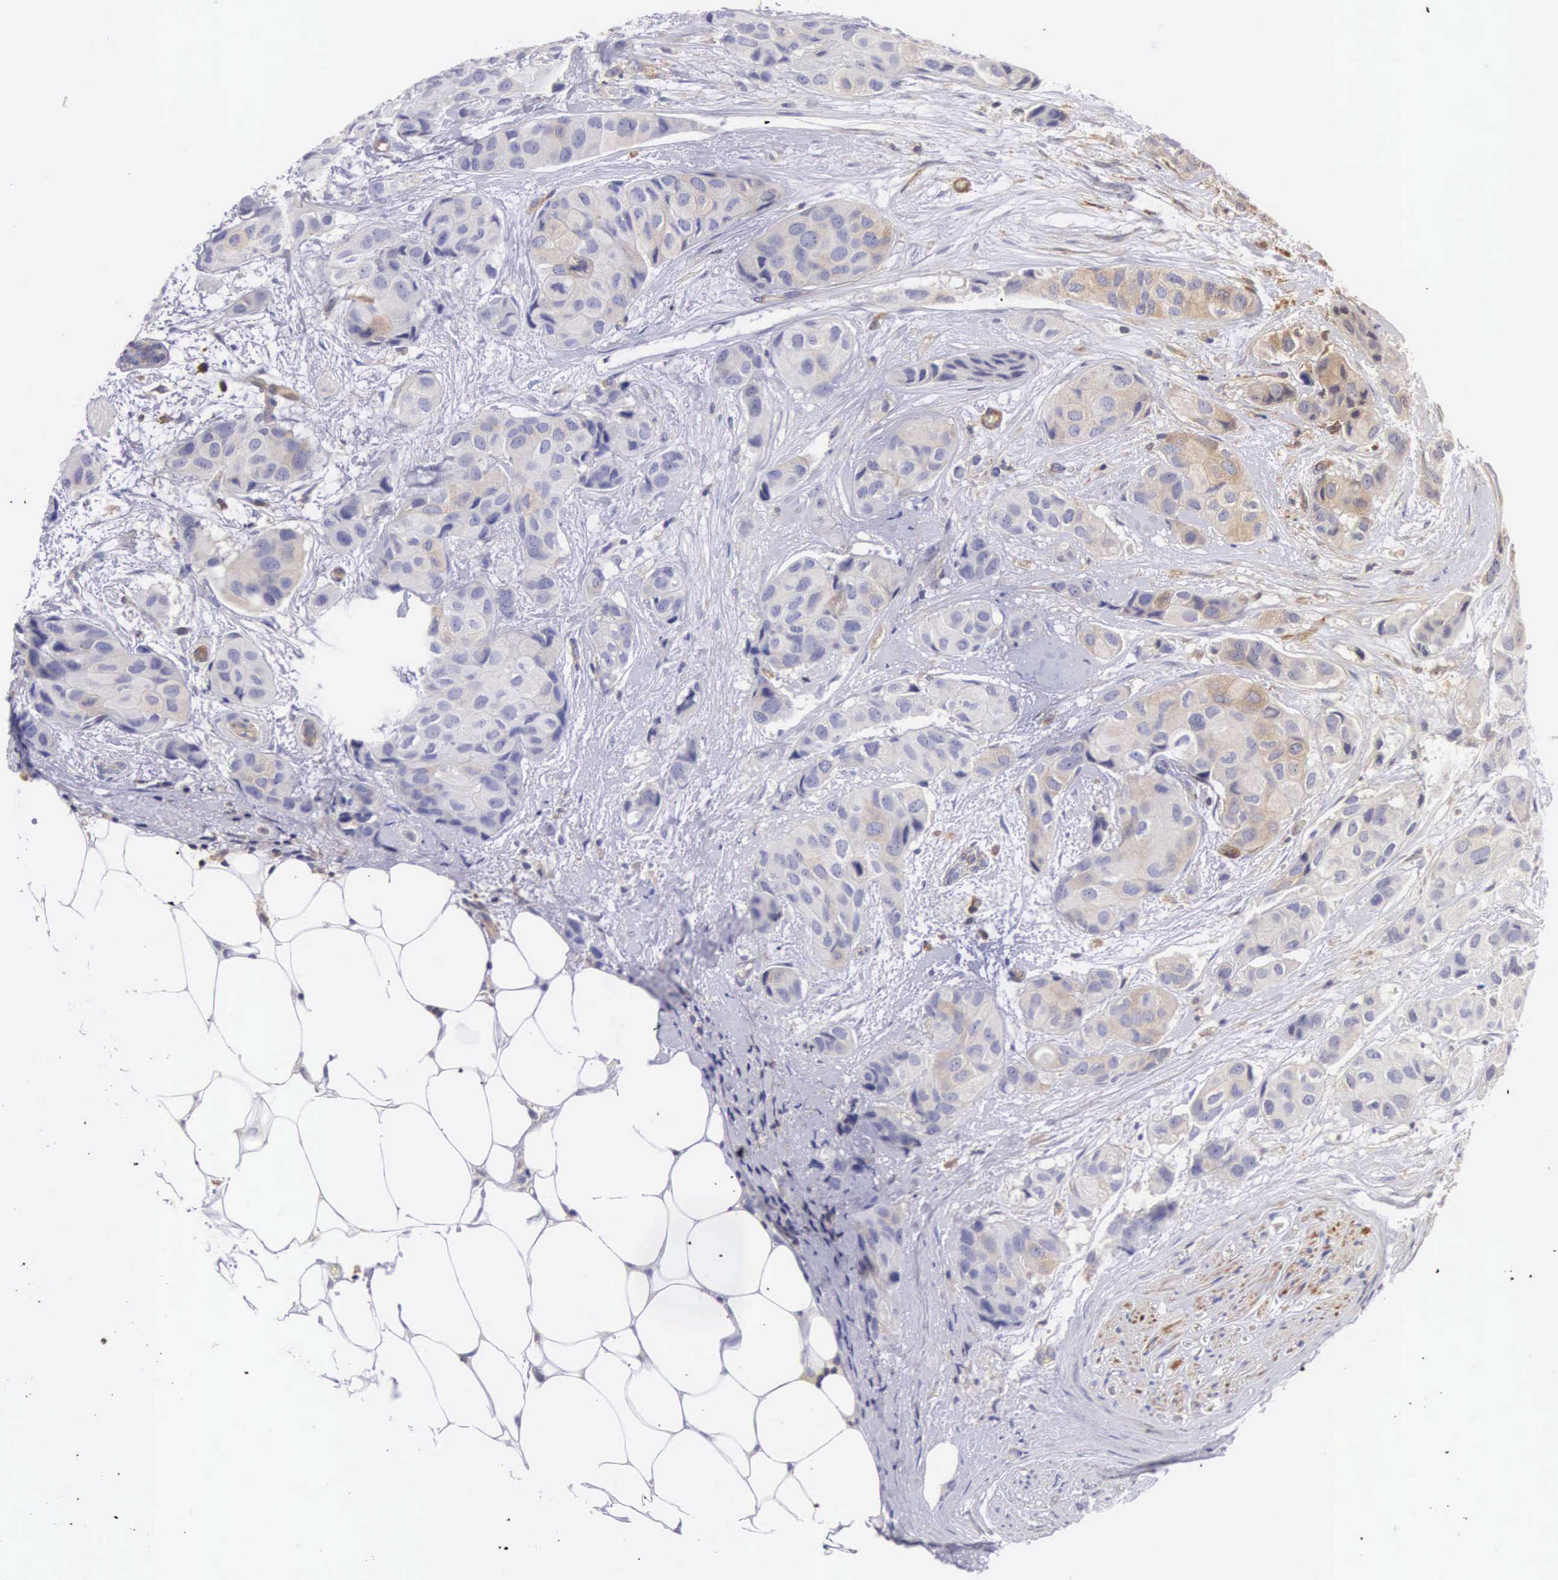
{"staining": {"intensity": "weak", "quantity": "<25%", "location": "cytoplasmic/membranous"}, "tissue": "breast cancer", "cell_type": "Tumor cells", "image_type": "cancer", "snomed": [{"axis": "morphology", "description": "Duct carcinoma"}, {"axis": "topography", "description": "Breast"}], "caption": "IHC photomicrograph of human breast cancer stained for a protein (brown), which shows no expression in tumor cells.", "gene": "OSBPL3", "patient": {"sex": "female", "age": 68}}